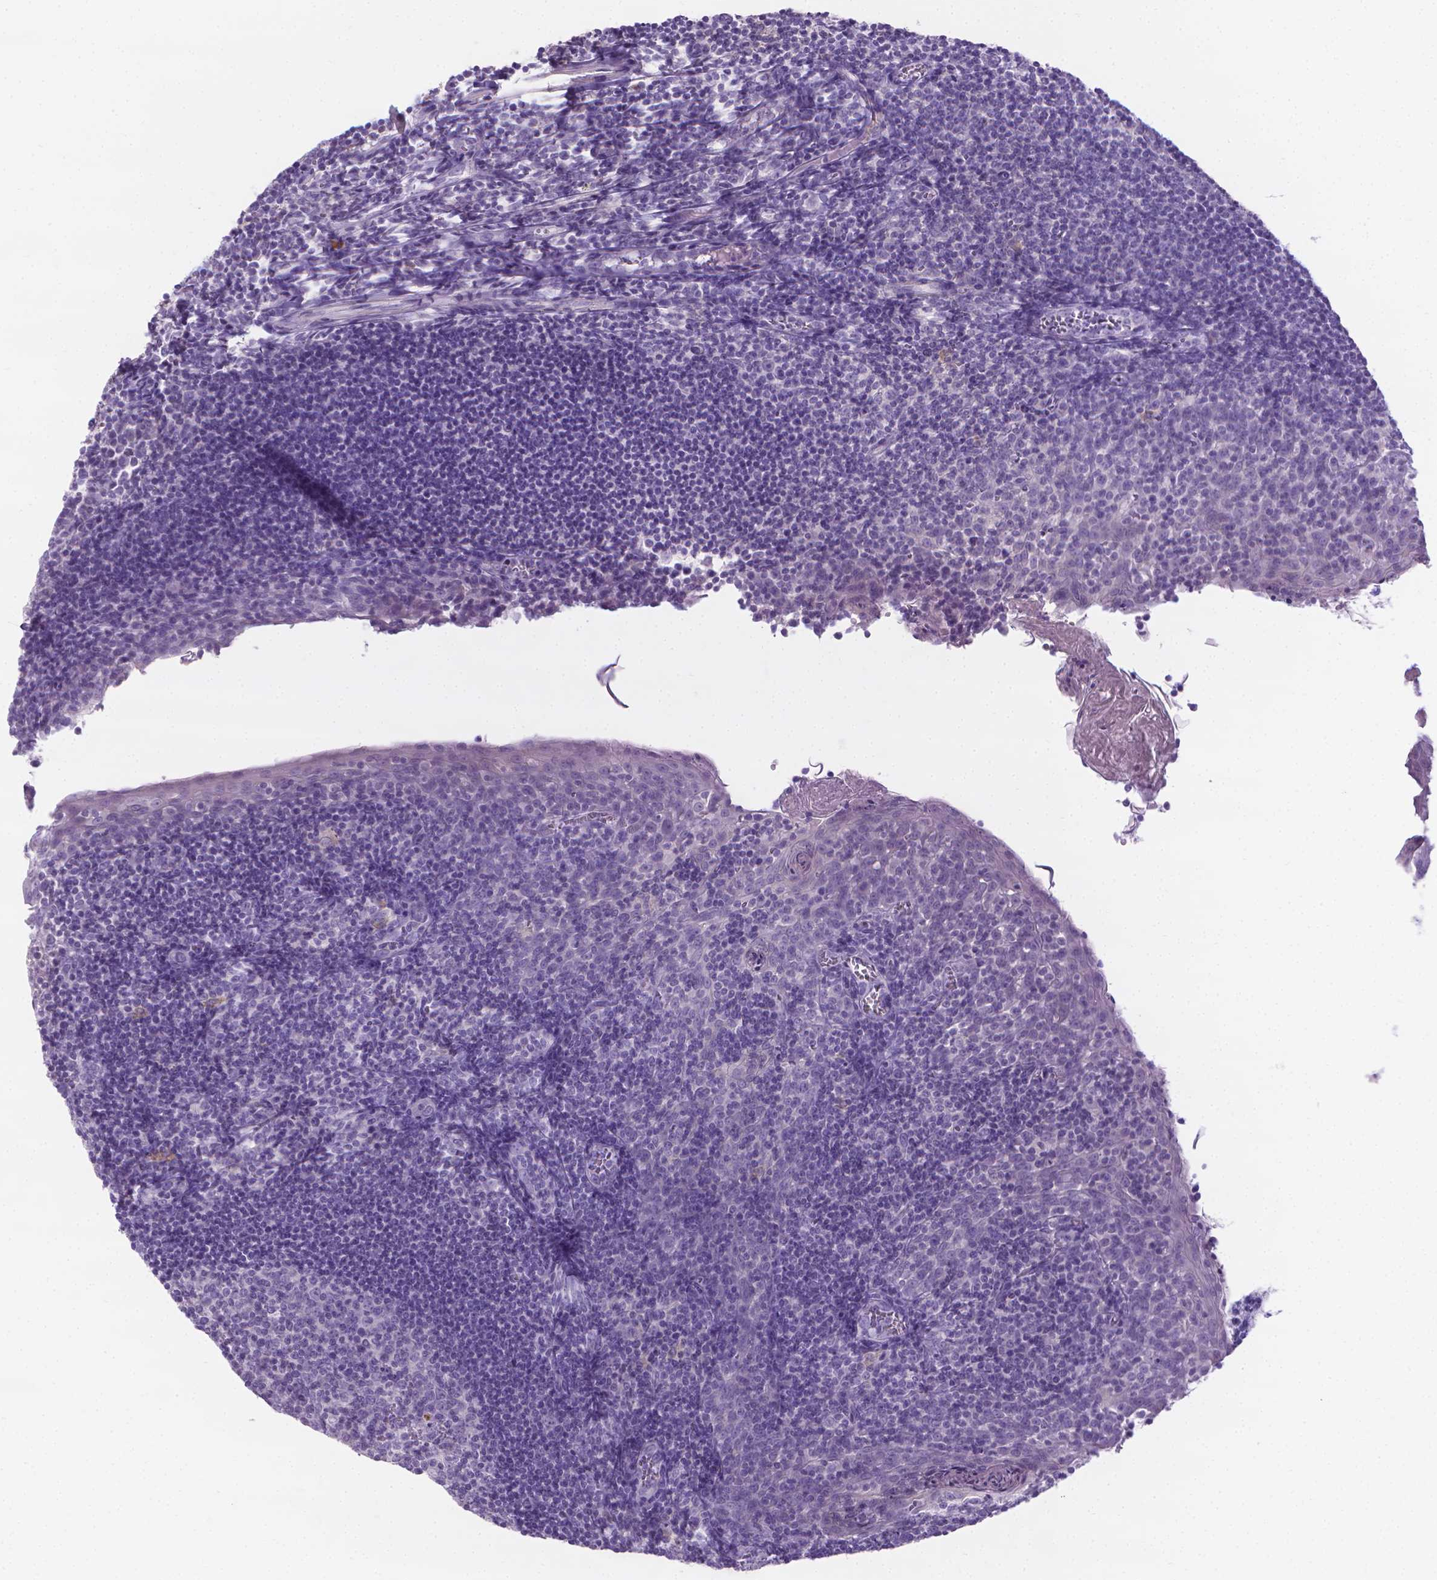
{"staining": {"intensity": "negative", "quantity": "none", "location": "none"}, "tissue": "lymph node", "cell_type": "Germinal center cells", "image_type": "normal", "snomed": [{"axis": "morphology", "description": "Normal tissue, NOS"}, {"axis": "topography", "description": "Lymph node"}], "caption": "Immunohistochemistry (IHC) photomicrograph of benign human lymph node stained for a protein (brown), which reveals no positivity in germinal center cells.", "gene": "SPAG6", "patient": {"sex": "female", "age": 21}}